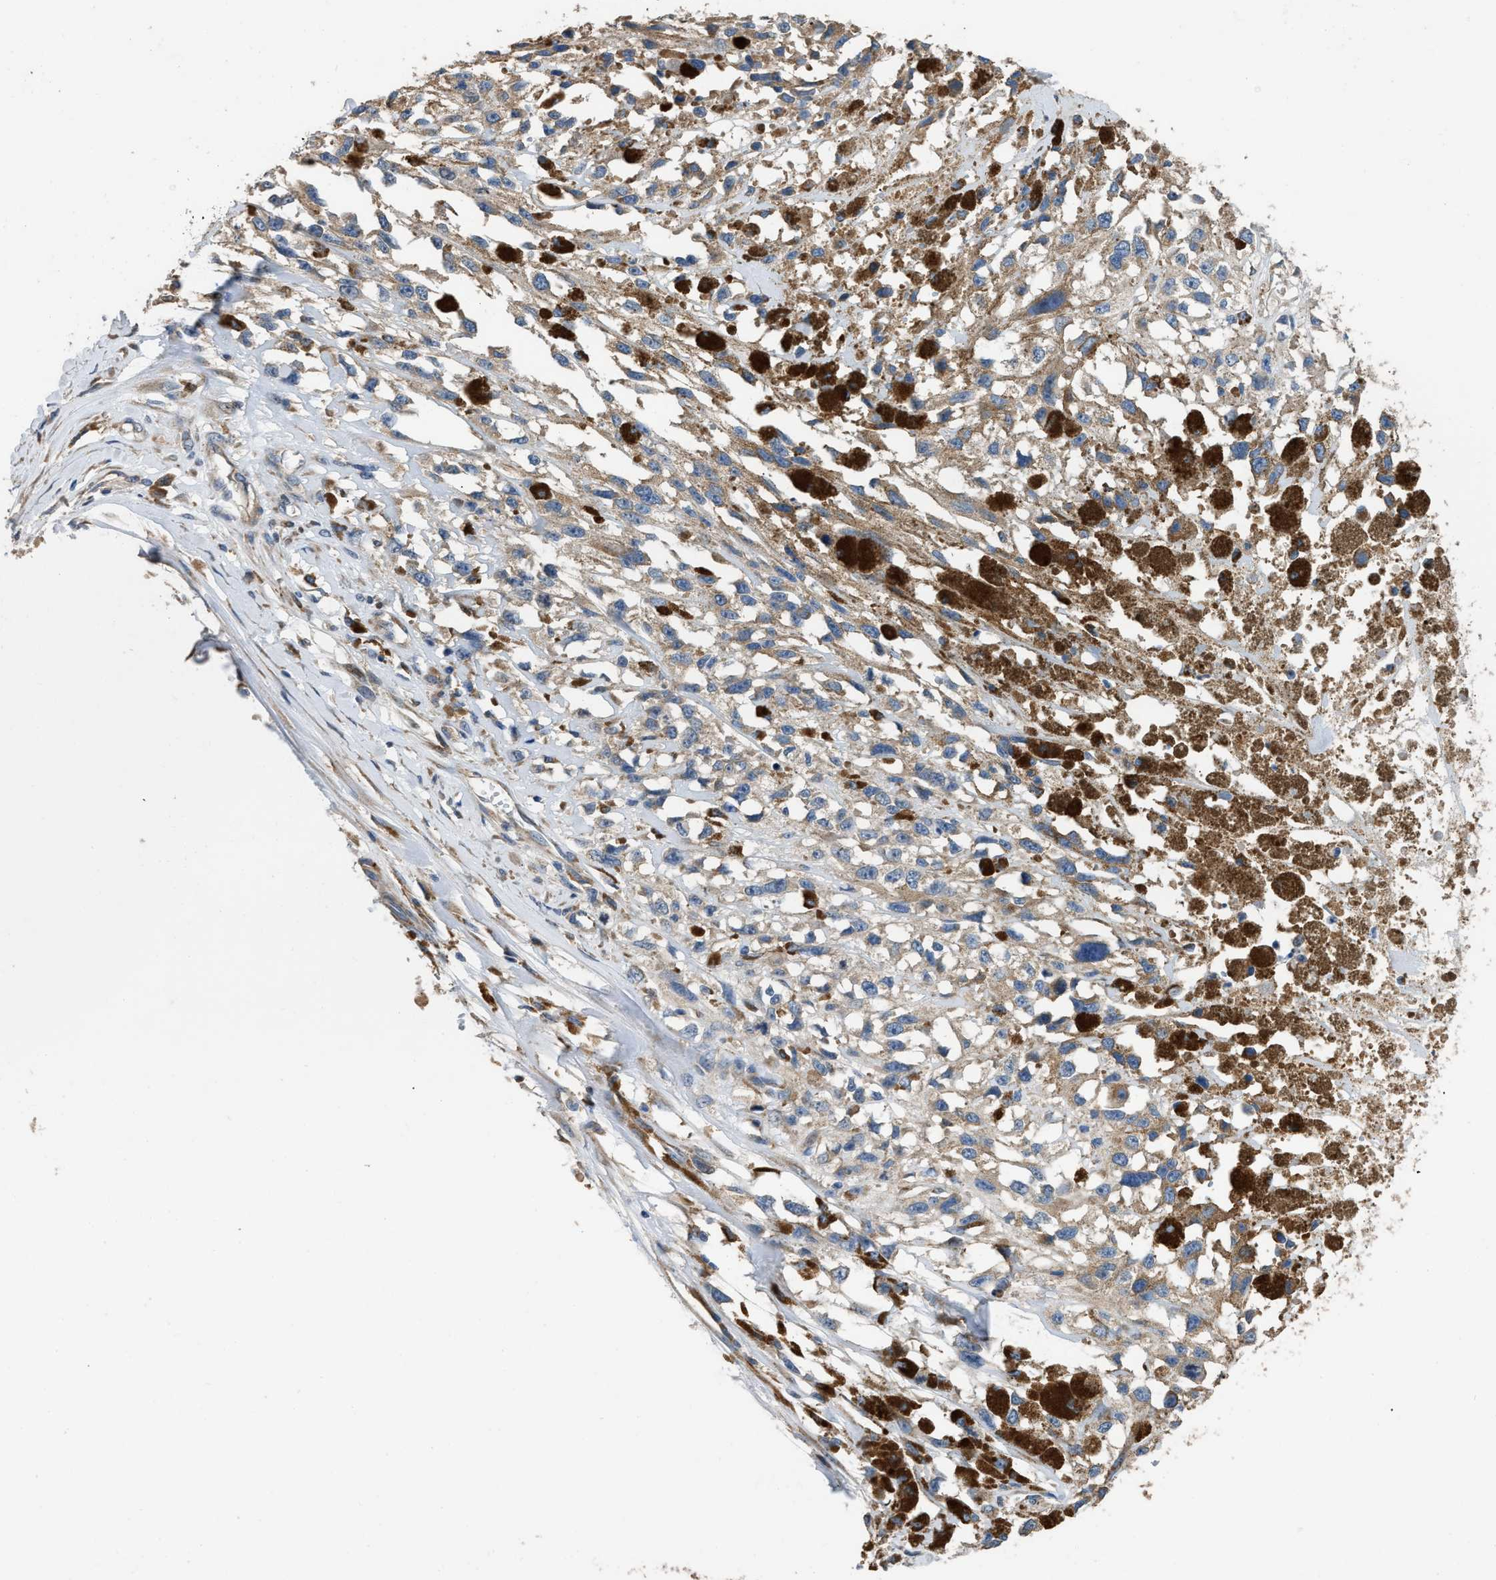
{"staining": {"intensity": "moderate", "quantity": ">75%", "location": "cytoplasmic/membranous"}, "tissue": "melanoma", "cell_type": "Tumor cells", "image_type": "cancer", "snomed": [{"axis": "morphology", "description": "Malignant melanoma, Metastatic site"}, {"axis": "topography", "description": "Lymph node"}], "caption": "Human melanoma stained with a brown dye exhibits moderate cytoplasmic/membranous positive positivity in approximately >75% of tumor cells.", "gene": "TMEM150A", "patient": {"sex": "male", "age": 59}}